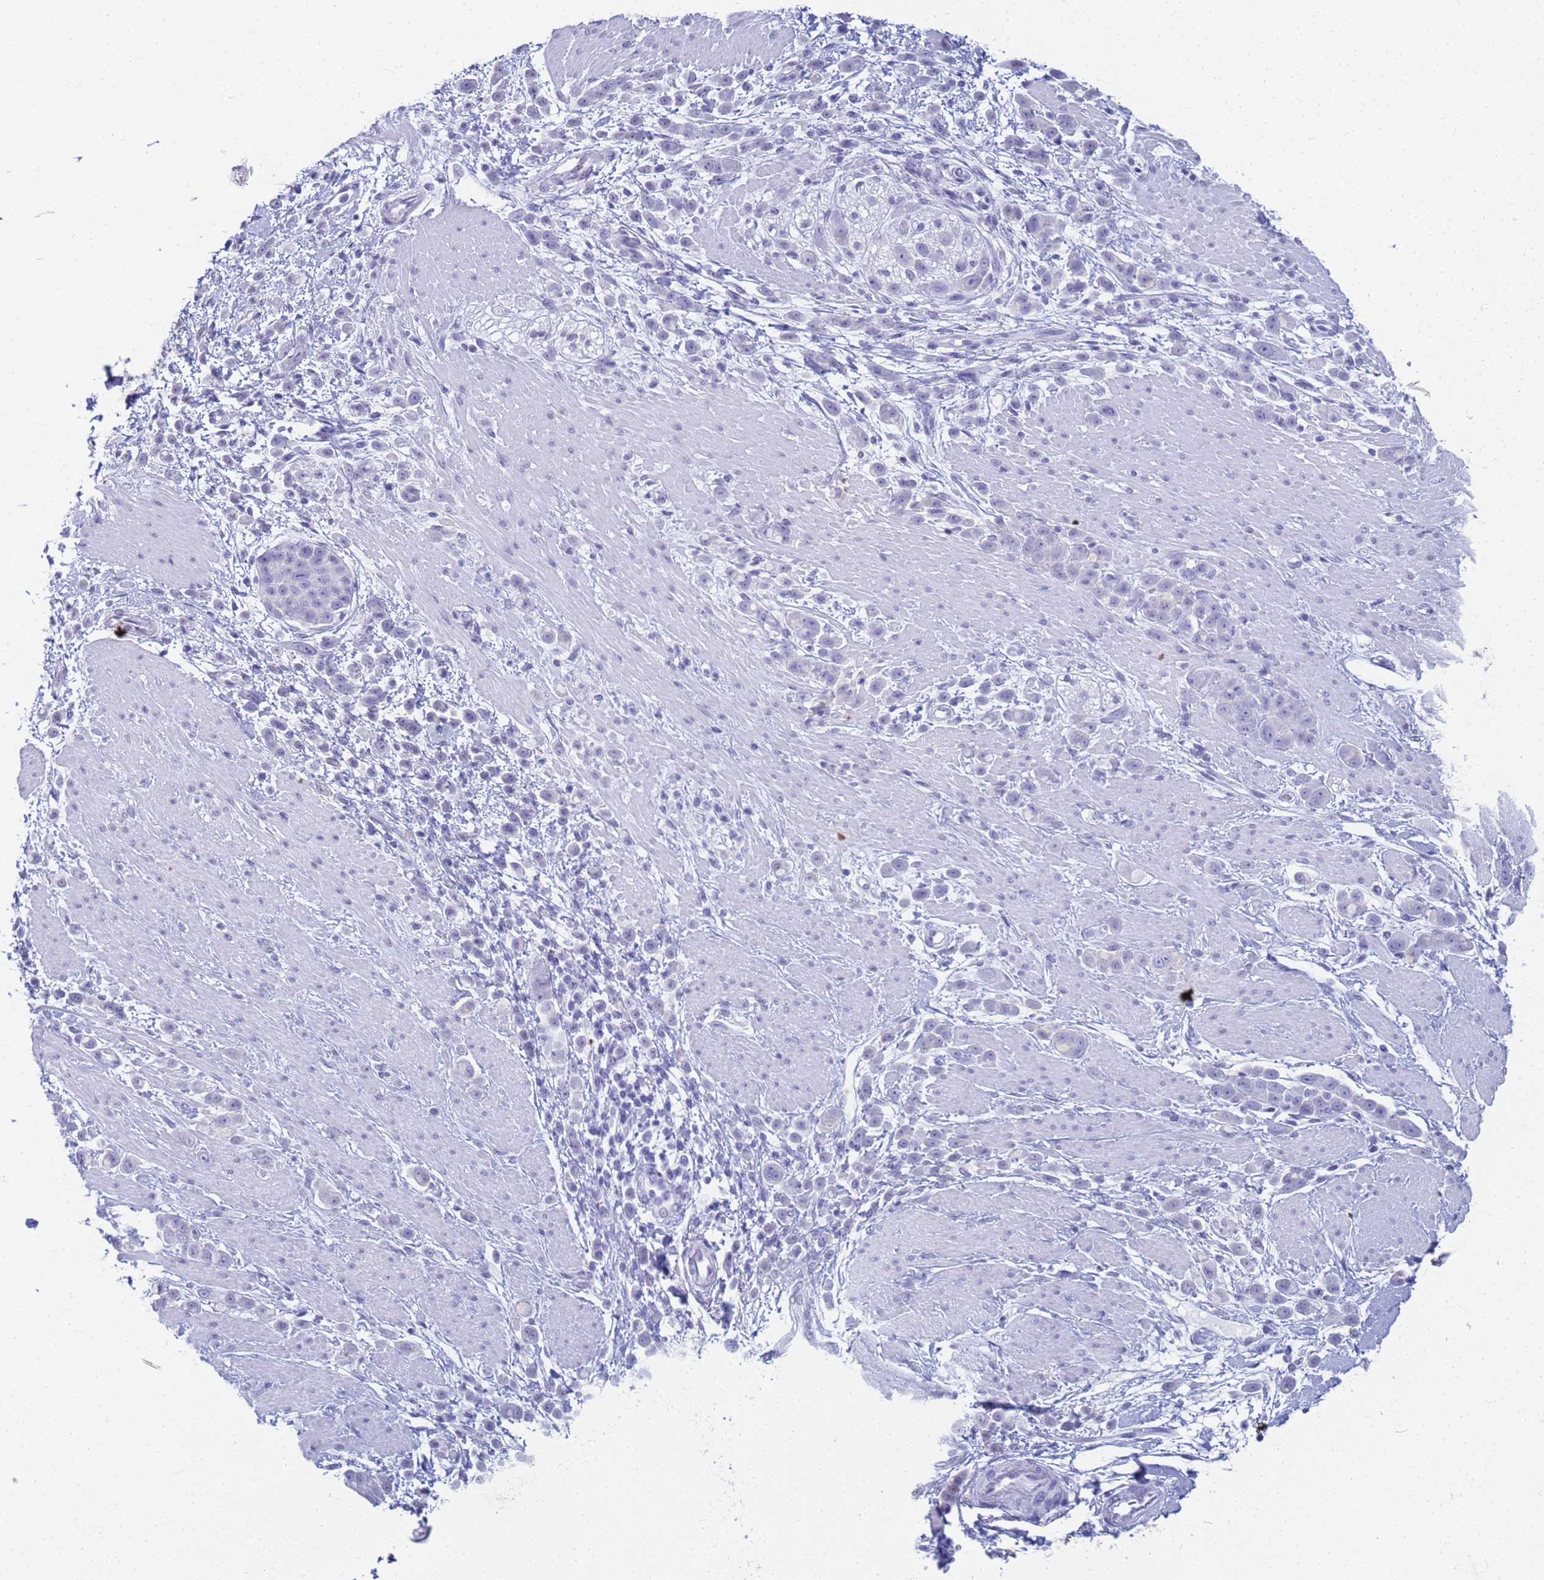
{"staining": {"intensity": "negative", "quantity": "none", "location": "none"}, "tissue": "pancreatic cancer", "cell_type": "Tumor cells", "image_type": "cancer", "snomed": [{"axis": "morphology", "description": "Normal tissue, NOS"}, {"axis": "morphology", "description": "Adenocarcinoma, NOS"}, {"axis": "topography", "description": "Pancreas"}], "caption": "A photomicrograph of pancreatic cancer stained for a protein displays no brown staining in tumor cells. The staining was performed using DAB to visualize the protein expression in brown, while the nuclei were stained in blue with hematoxylin (Magnification: 20x).", "gene": "SLC7A9", "patient": {"sex": "female", "age": 64}}